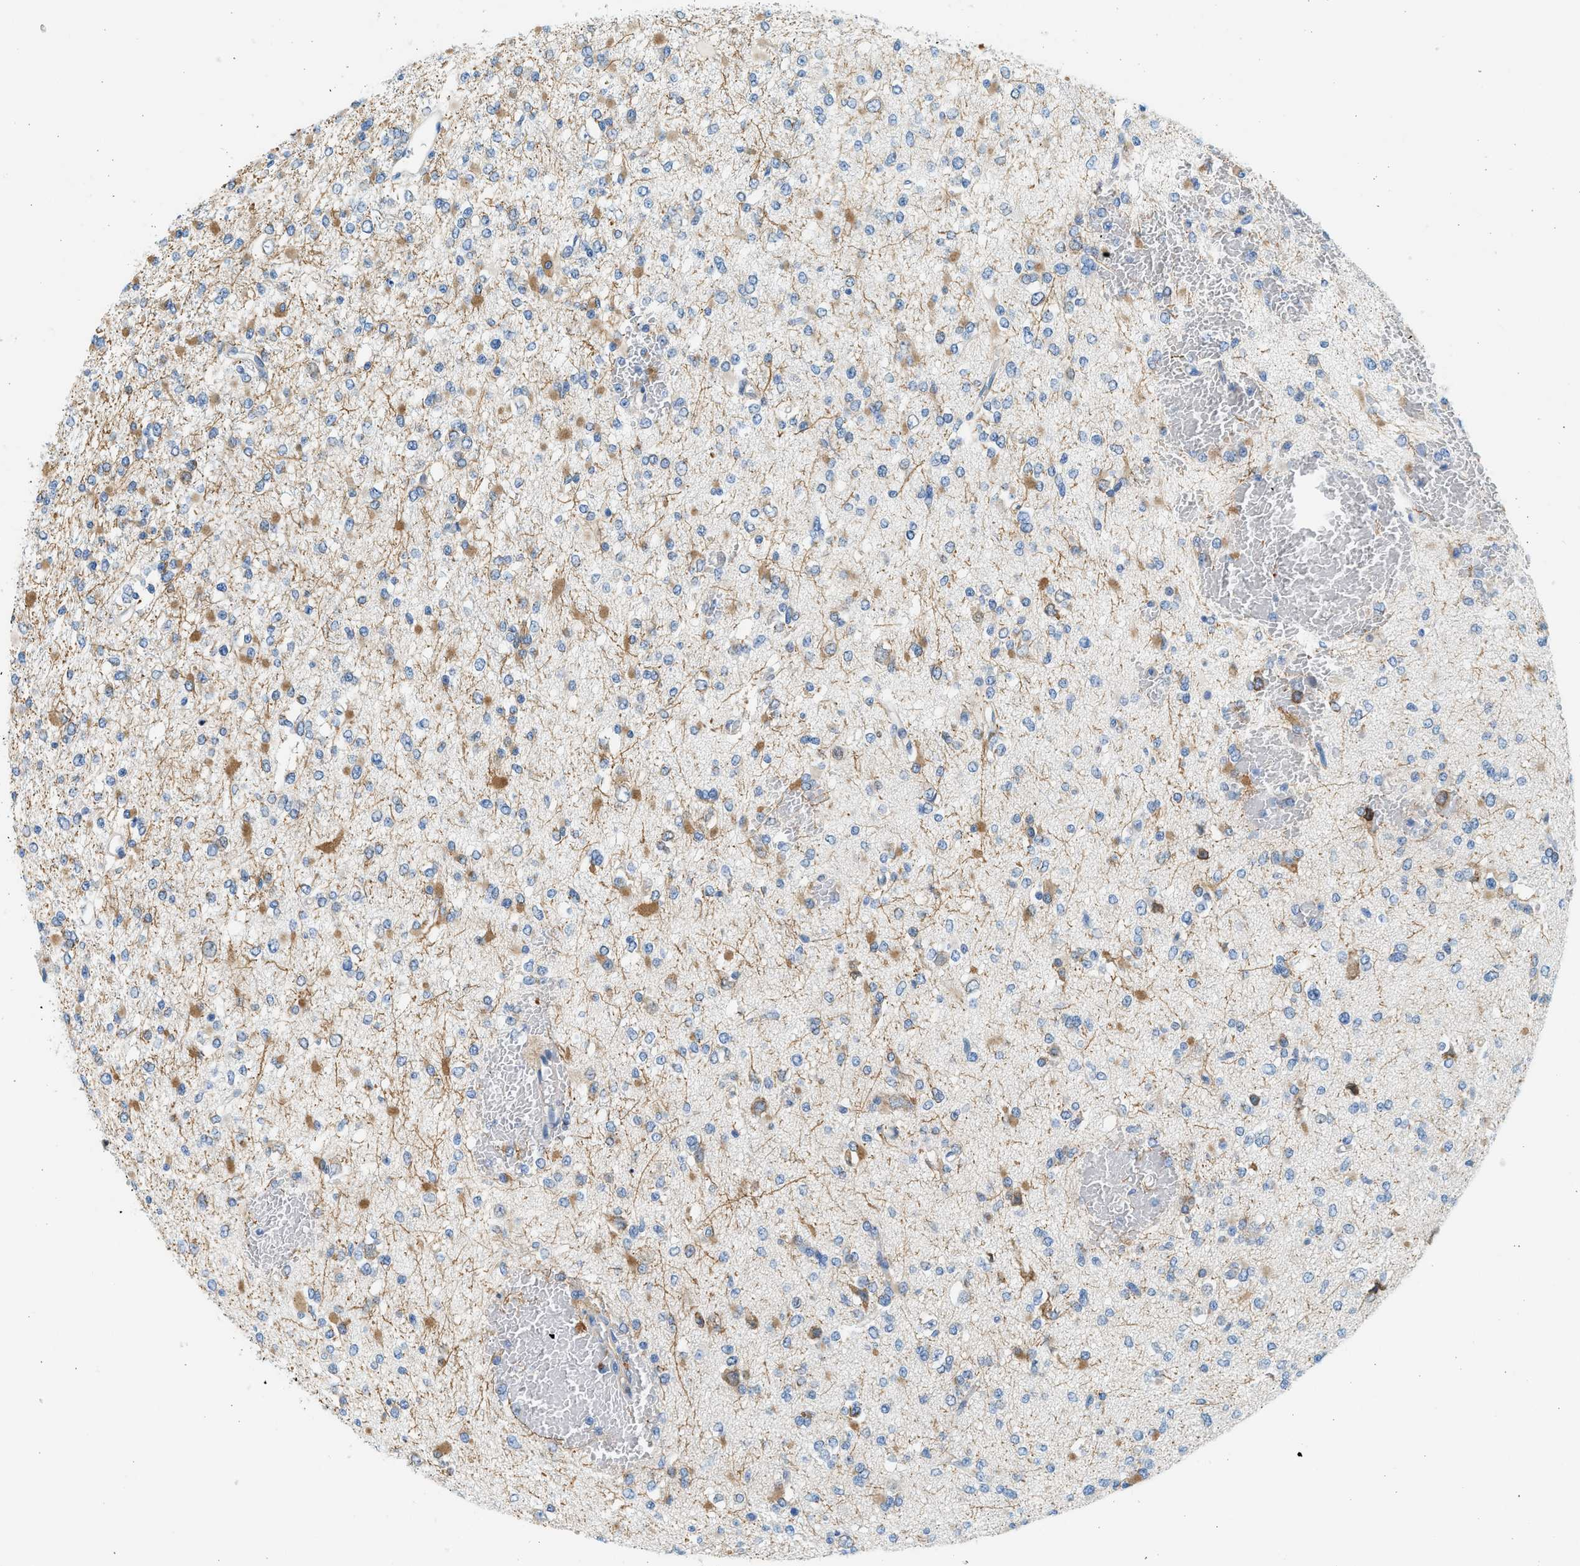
{"staining": {"intensity": "moderate", "quantity": "25%-75%", "location": "cytoplasmic/membranous"}, "tissue": "glioma", "cell_type": "Tumor cells", "image_type": "cancer", "snomed": [{"axis": "morphology", "description": "Glioma, malignant, Low grade"}, {"axis": "topography", "description": "Brain"}], "caption": "Human glioma stained with a protein marker shows moderate staining in tumor cells.", "gene": "CNTN6", "patient": {"sex": "female", "age": 22}}